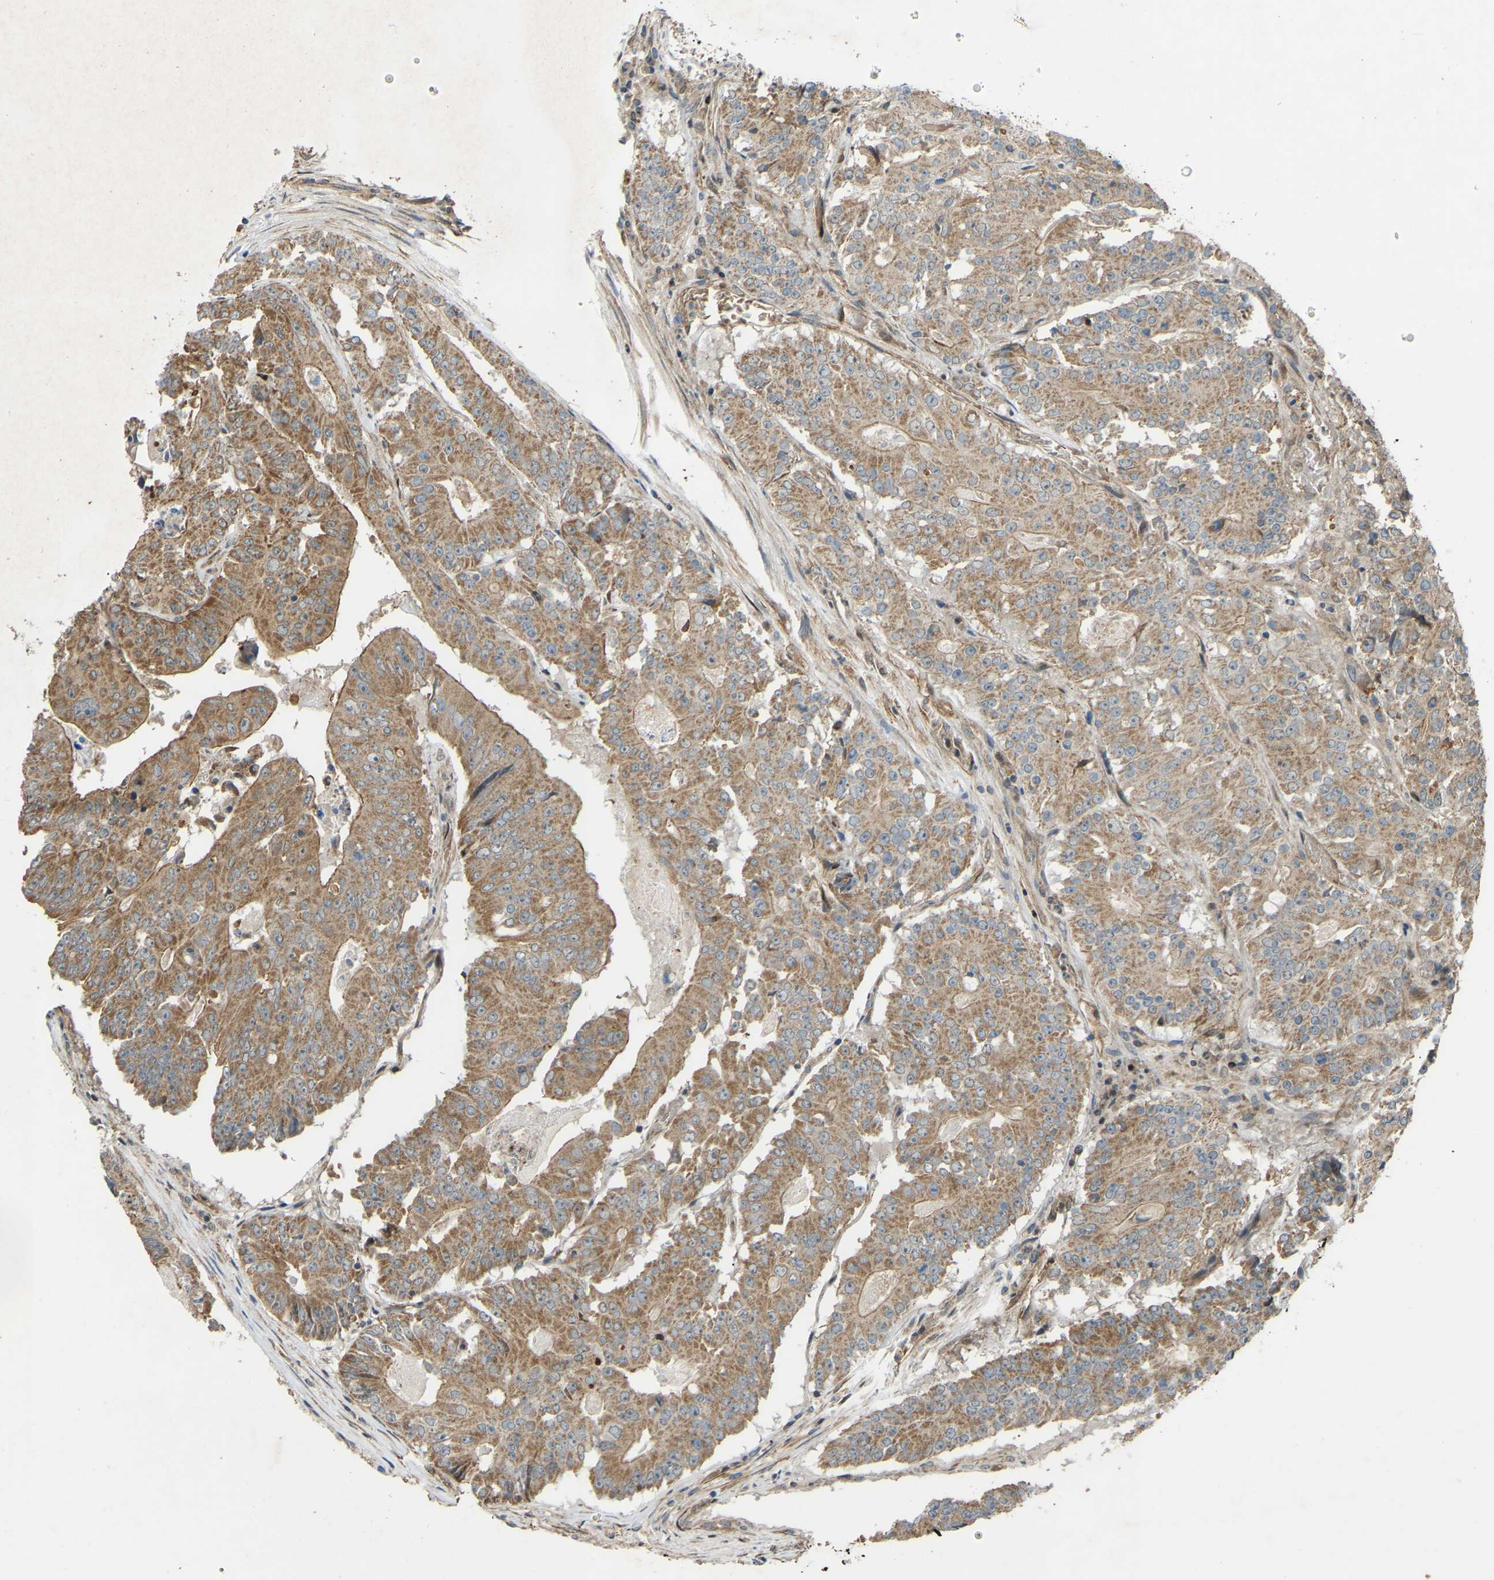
{"staining": {"intensity": "moderate", "quantity": ">75%", "location": "cytoplasmic/membranous"}, "tissue": "colorectal cancer", "cell_type": "Tumor cells", "image_type": "cancer", "snomed": [{"axis": "morphology", "description": "Adenocarcinoma, NOS"}, {"axis": "topography", "description": "Colon"}], "caption": "Protein staining of colorectal adenocarcinoma tissue displays moderate cytoplasmic/membranous staining in about >75% of tumor cells.", "gene": "C21orf91", "patient": {"sex": "male", "age": 87}}